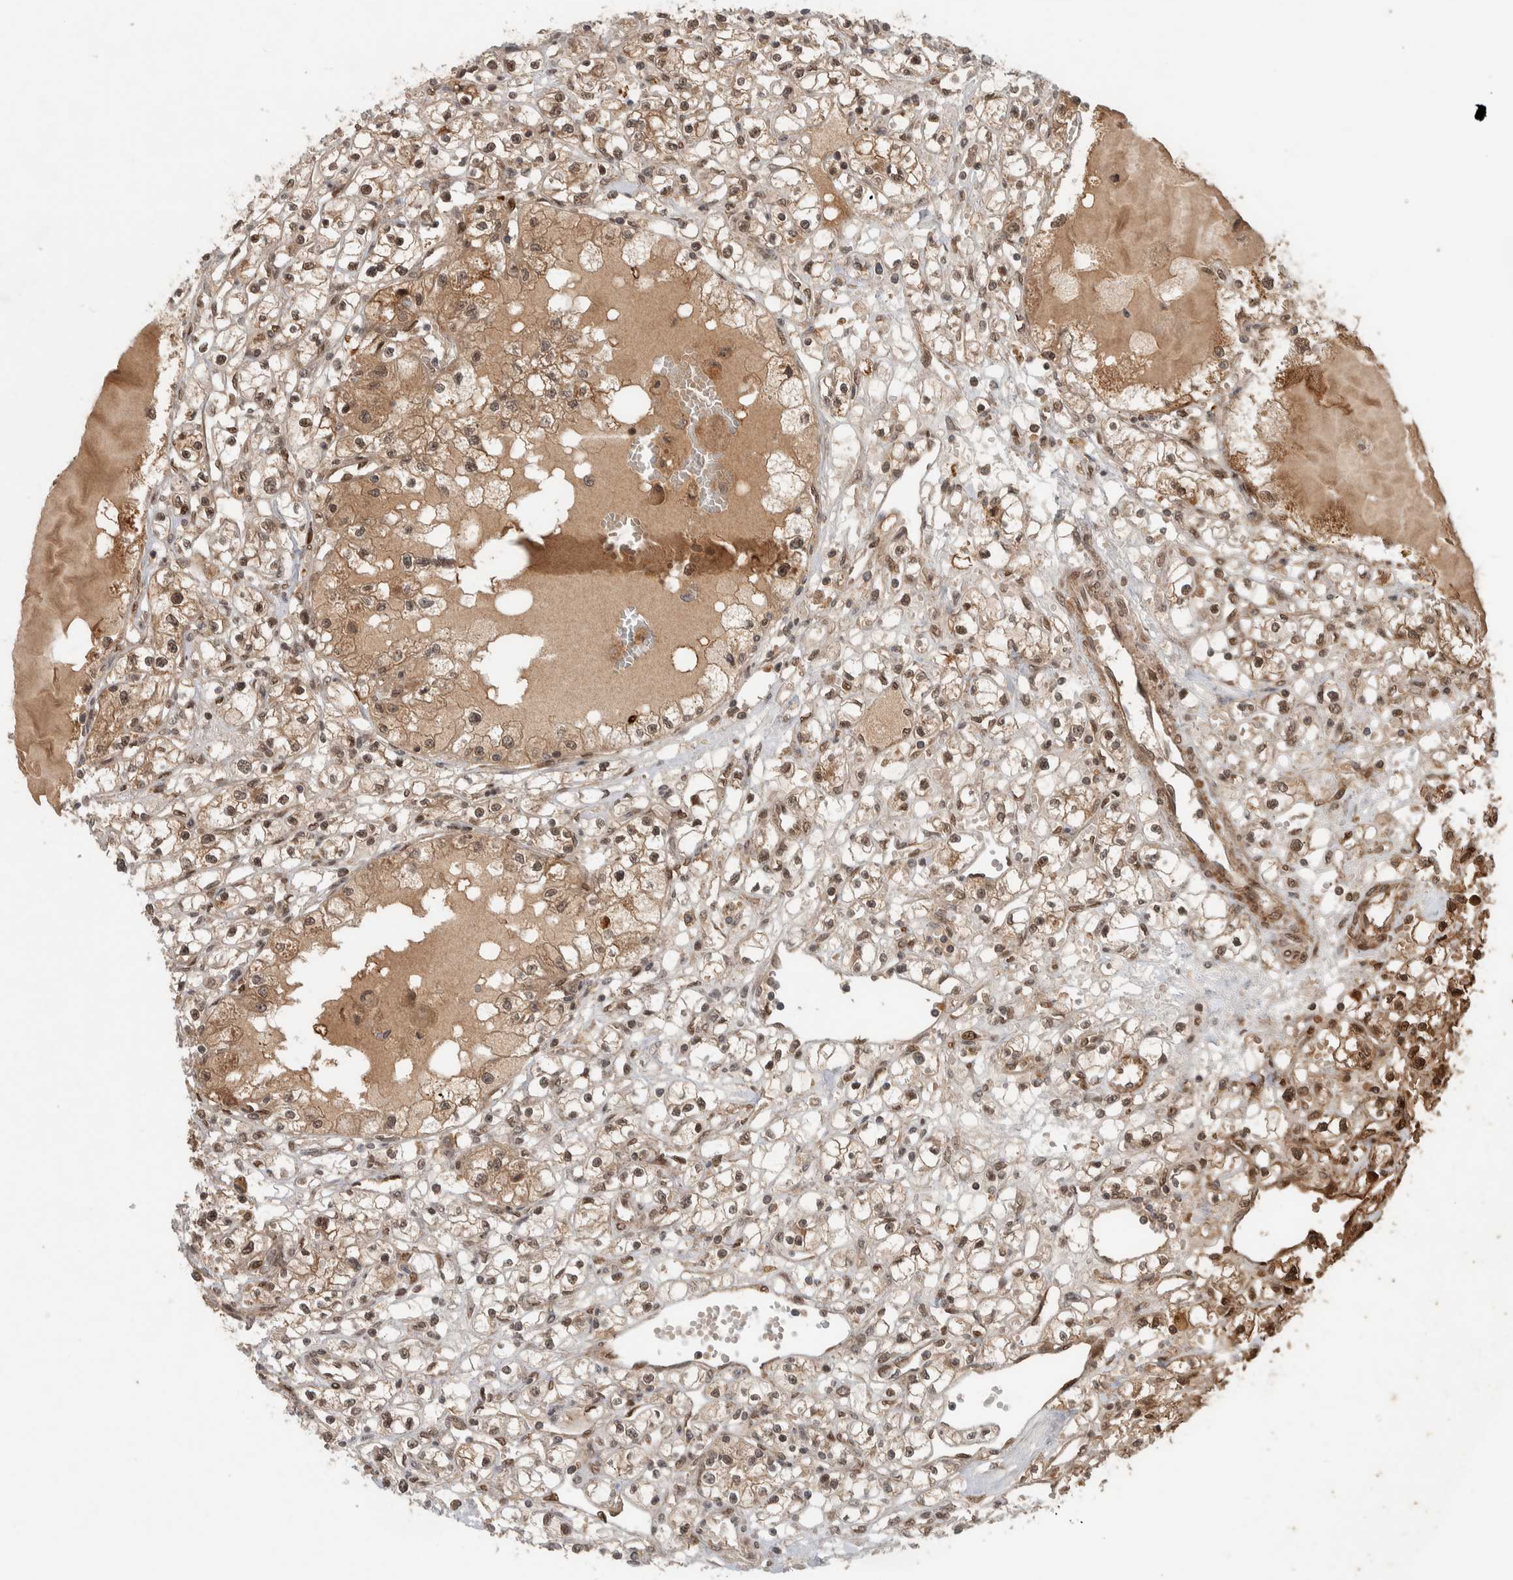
{"staining": {"intensity": "moderate", "quantity": ">75%", "location": "cytoplasmic/membranous,nuclear"}, "tissue": "renal cancer", "cell_type": "Tumor cells", "image_type": "cancer", "snomed": [{"axis": "morphology", "description": "Adenocarcinoma, NOS"}, {"axis": "topography", "description": "Kidney"}], "caption": "A brown stain highlights moderate cytoplasmic/membranous and nuclear expression of a protein in human renal cancer (adenocarcinoma) tumor cells. (DAB (3,3'-diaminobenzidine) IHC, brown staining for protein, blue staining for nuclei).", "gene": "CNTROB", "patient": {"sex": "male", "age": 56}}